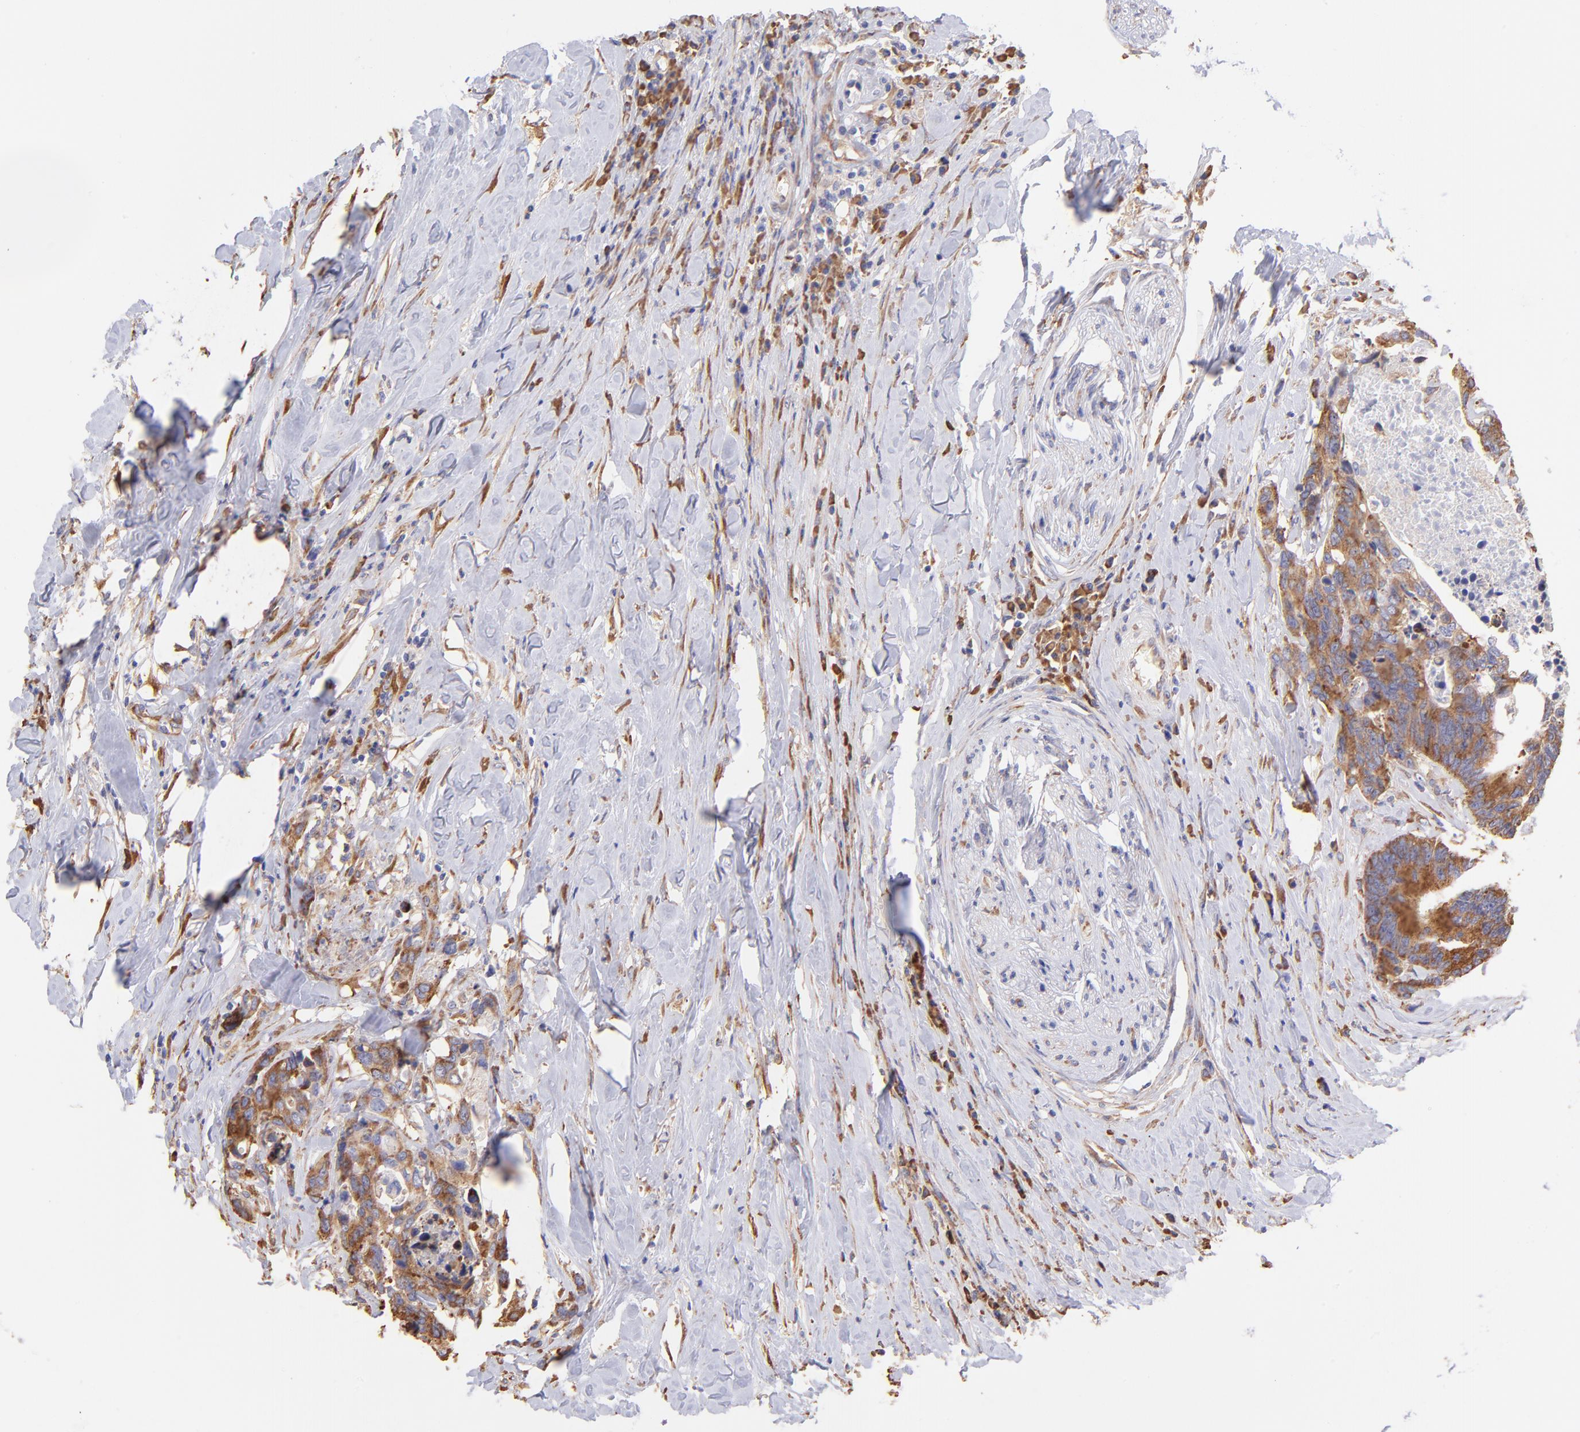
{"staining": {"intensity": "moderate", "quantity": ">75%", "location": "cytoplasmic/membranous"}, "tissue": "colorectal cancer", "cell_type": "Tumor cells", "image_type": "cancer", "snomed": [{"axis": "morphology", "description": "Adenocarcinoma, NOS"}, {"axis": "topography", "description": "Rectum"}], "caption": "DAB (3,3'-diaminobenzidine) immunohistochemical staining of human colorectal cancer demonstrates moderate cytoplasmic/membranous protein expression in approximately >75% of tumor cells.", "gene": "RPL30", "patient": {"sex": "male", "age": 55}}